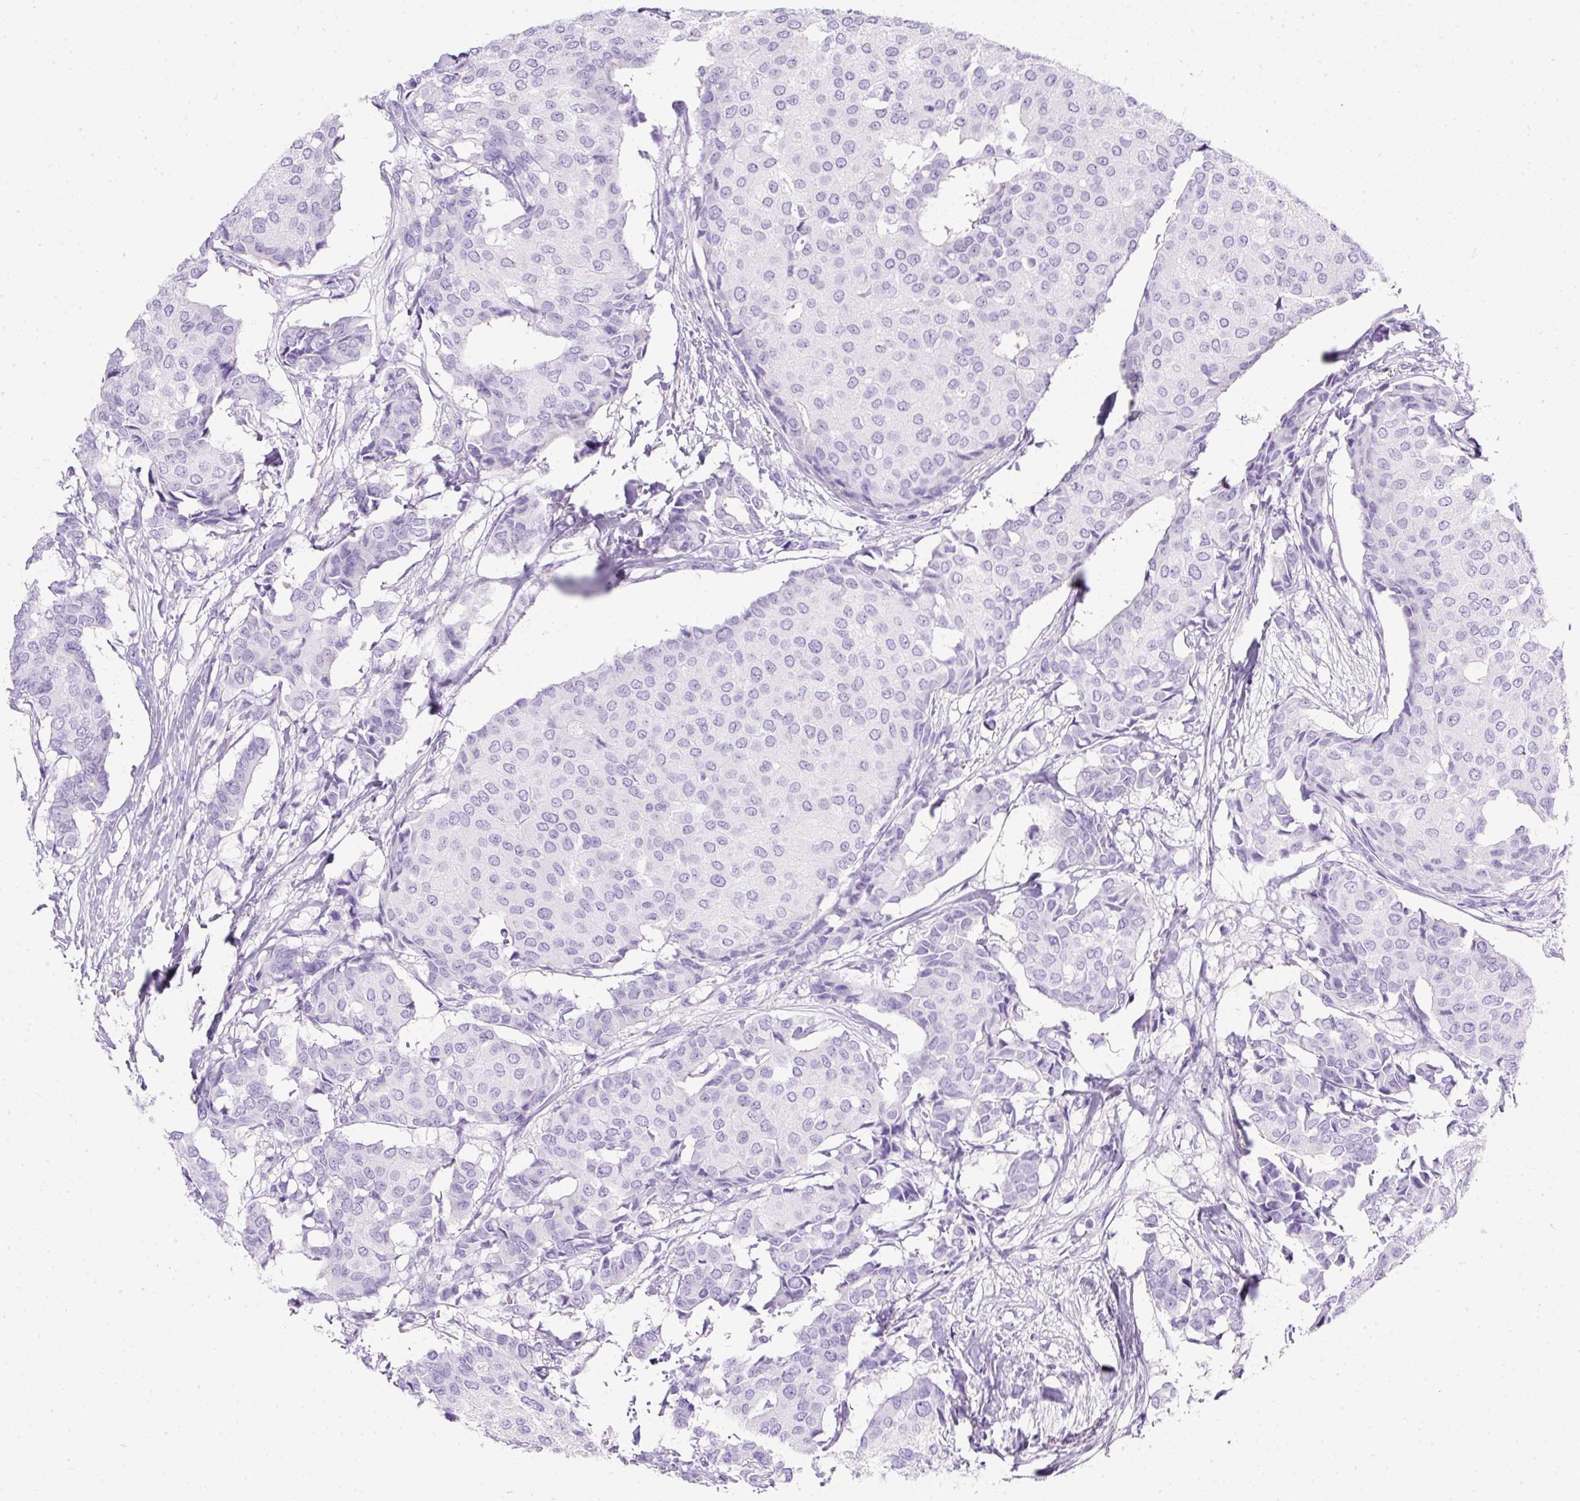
{"staining": {"intensity": "negative", "quantity": "none", "location": "none"}, "tissue": "breast cancer", "cell_type": "Tumor cells", "image_type": "cancer", "snomed": [{"axis": "morphology", "description": "Duct carcinoma"}, {"axis": "topography", "description": "Breast"}], "caption": "High magnification brightfield microscopy of invasive ductal carcinoma (breast) stained with DAB (brown) and counterstained with hematoxylin (blue): tumor cells show no significant positivity.", "gene": "PVALB", "patient": {"sex": "female", "age": 75}}